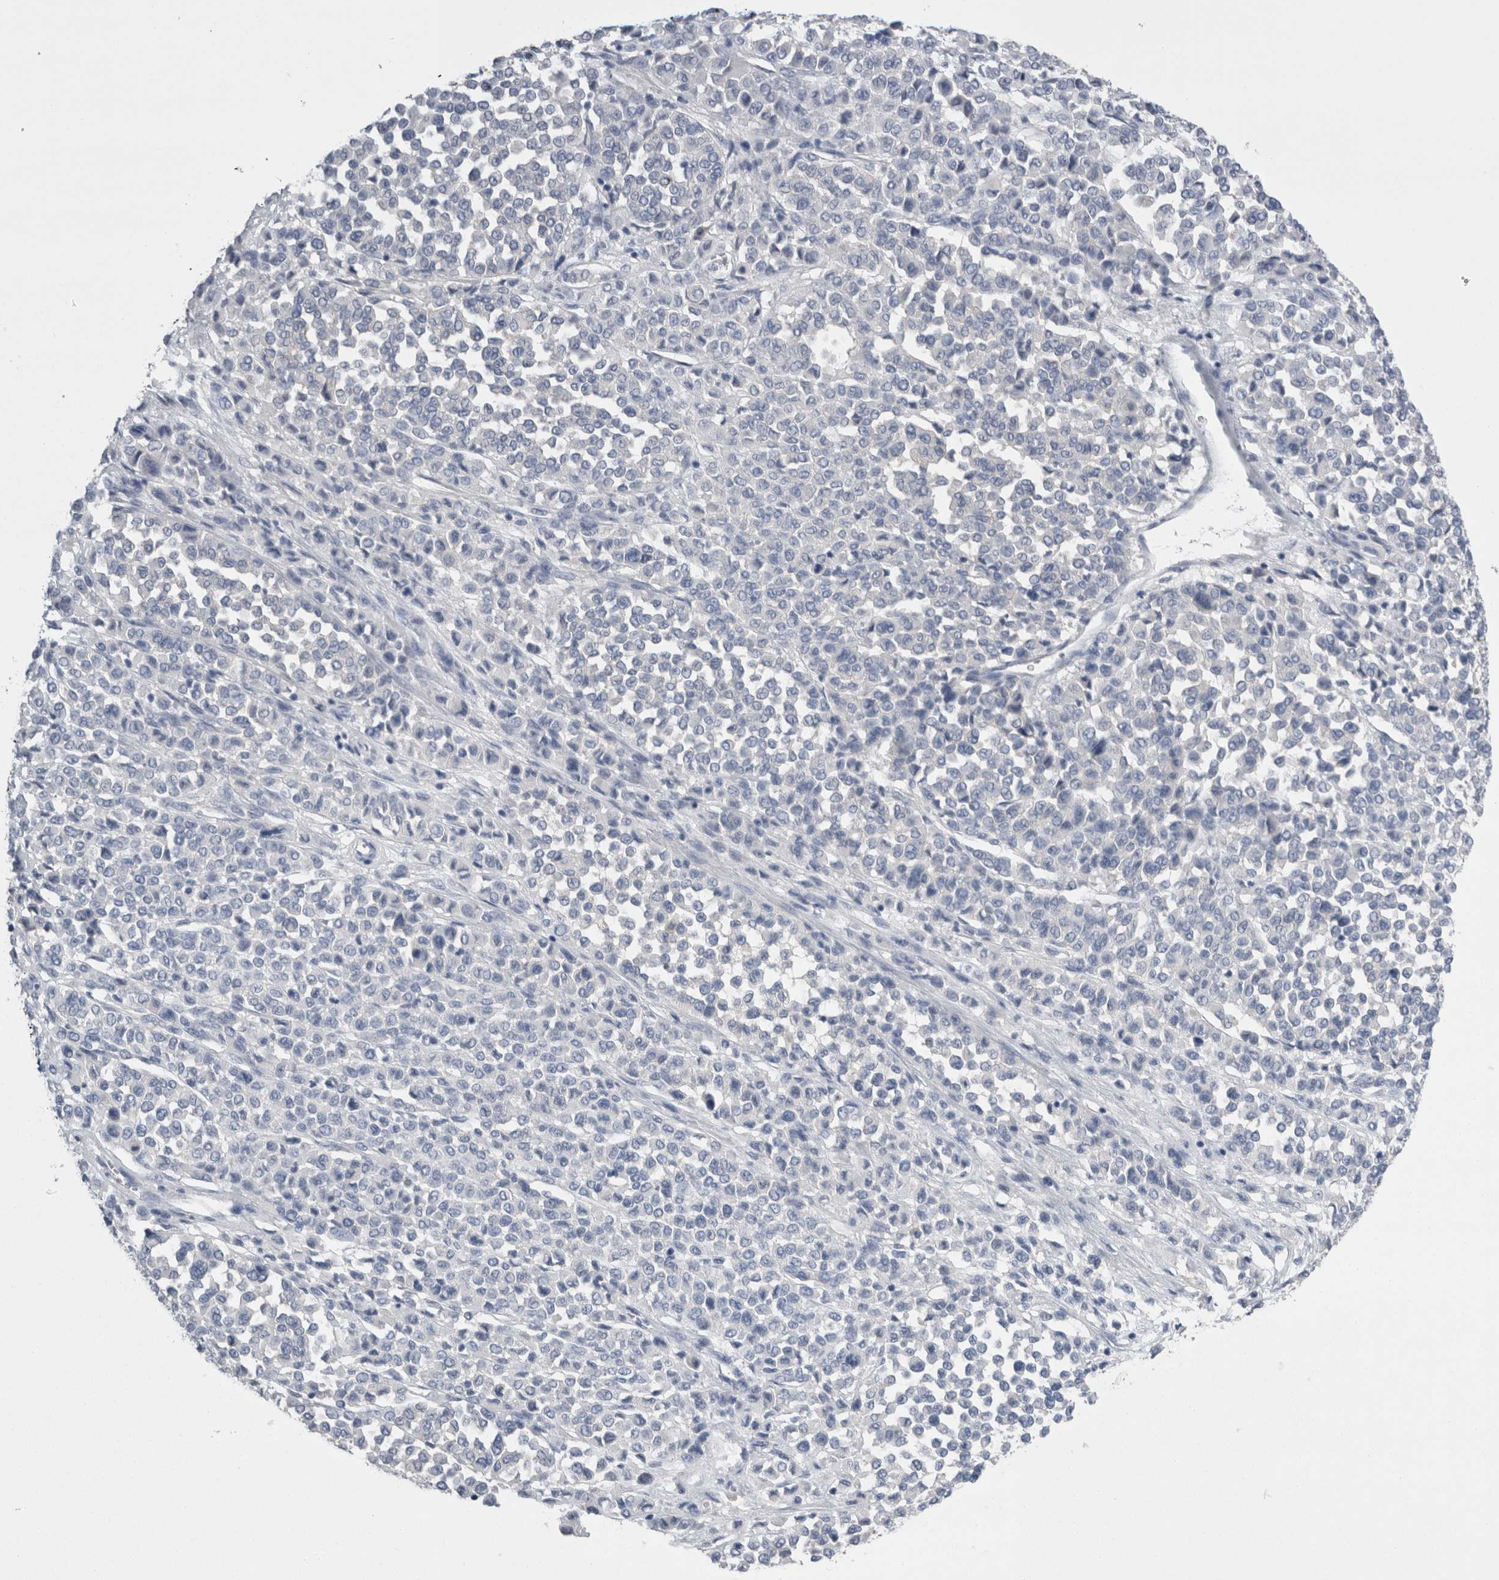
{"staining": {"intensity": "negative", "quantity": "none", "location": "none"}, "tissue": "melanoma", "cell_type": "Tumor cells", "image_type": "cancer", "snomed": [{"axis": "morphology", "description": "Malignant melanoma, Metastatic site"}, {"axis": "topography", "description": "Pancreas"}], "caption": "Immunohistochemistry photomicrograph of malignant melanoma (metastatic site) stained for a protein (brown), which shows no staining in tumor cells. (IHC, brightfield microscopy, high magnification).", "gene": "REG1A", "patient": {"sex": "female", "age": 30}}